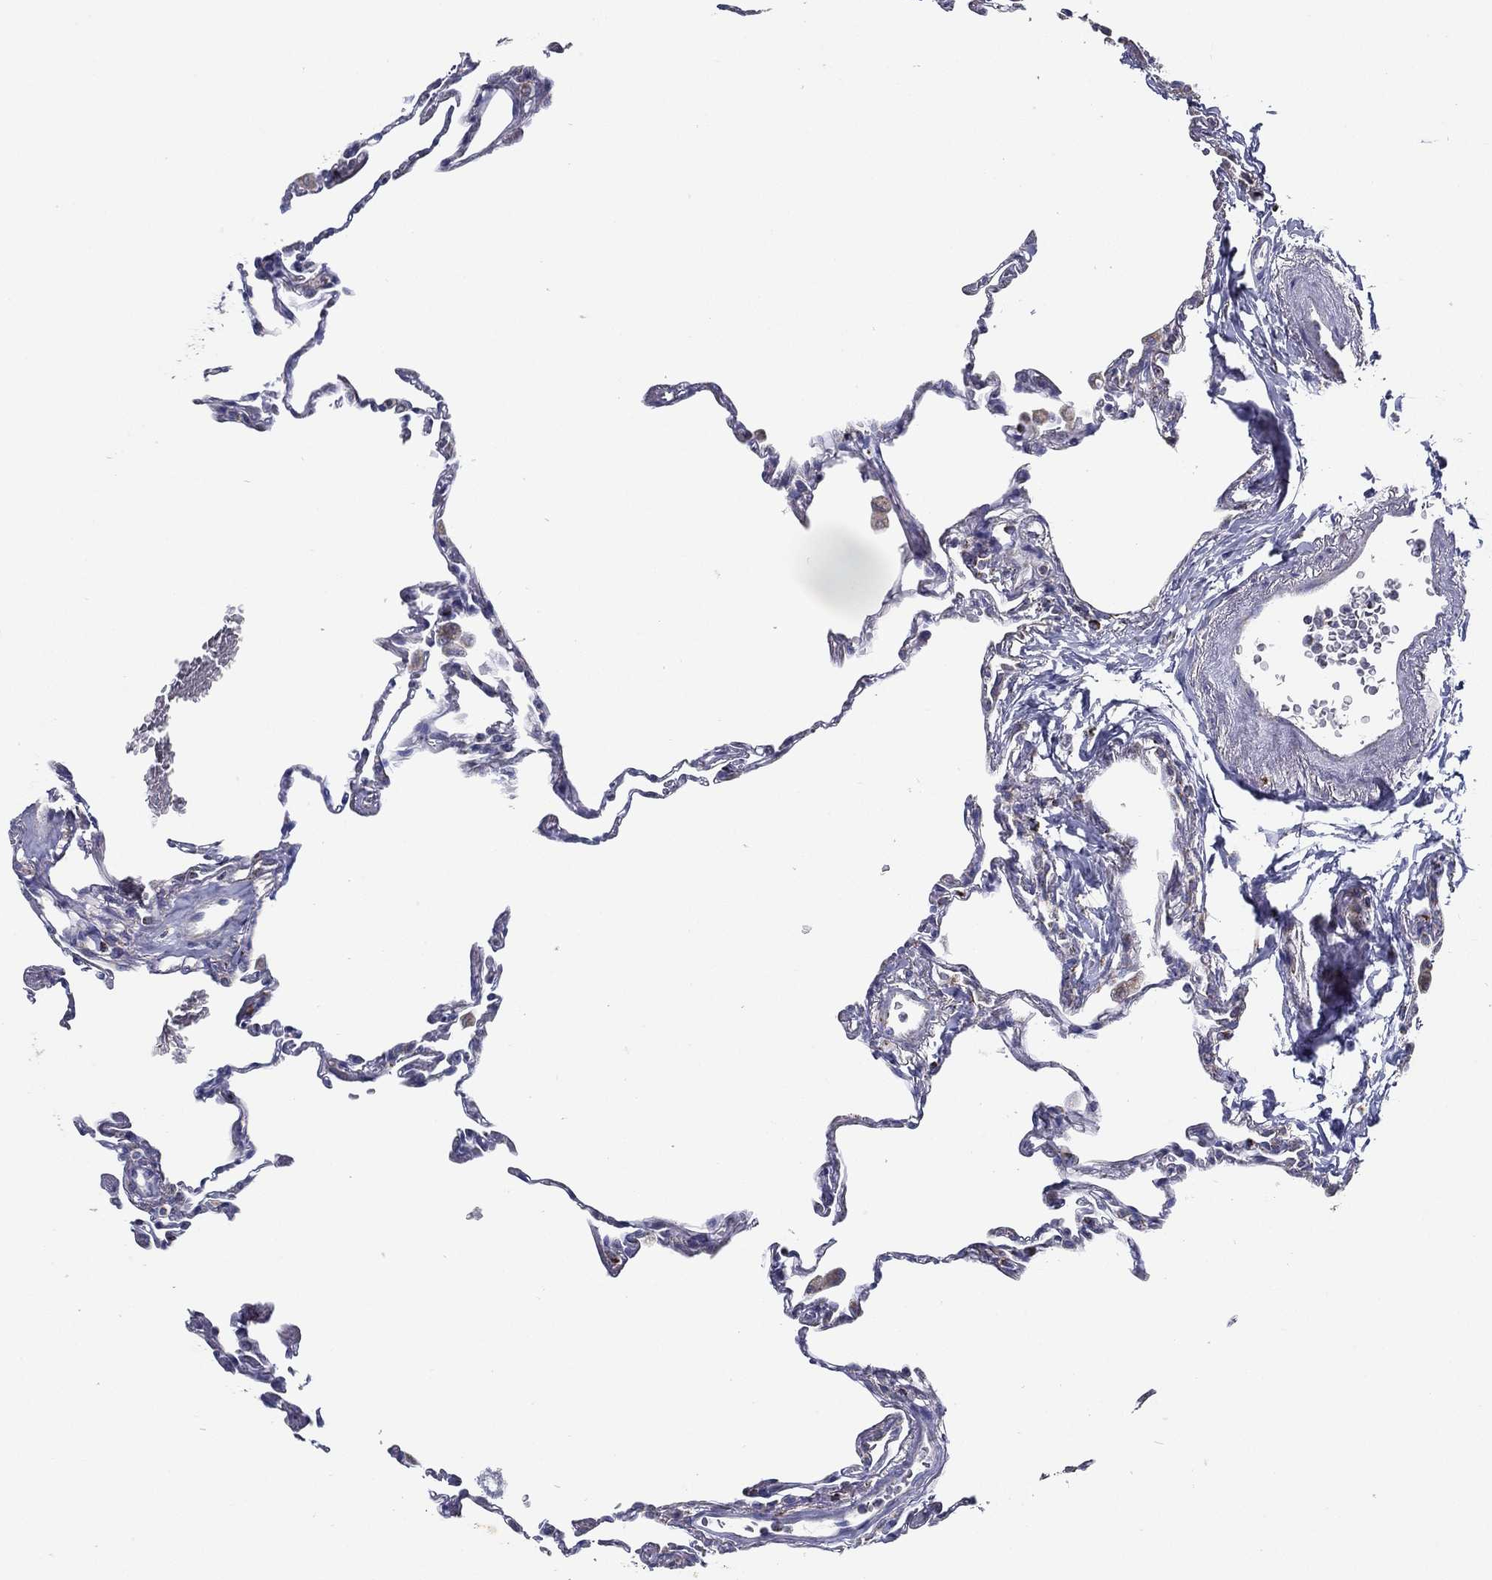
{"staining": {"intensity": "negative", "quantity": "none", "location": "none"}, "tissue": "lung", "cell_type": "Alveolar cells", "image_type": "normal", "snomed": [{"axis": "morphology", "description": "Normal tissue, NOS"}, {"axis": "topography", "description": "Lung"}], "caption": "Image shows no protein expression in alveolar cells of benign lung. (Stains: DAB (3,3'-diaminobenzidine) immunohistochemistry (IHC) with hematoxylin counter stain, Microscopy: brightfield microscopy at high magnification).", "gene": "SFXN1", "patient": {"sex": "female", "age": 57}}